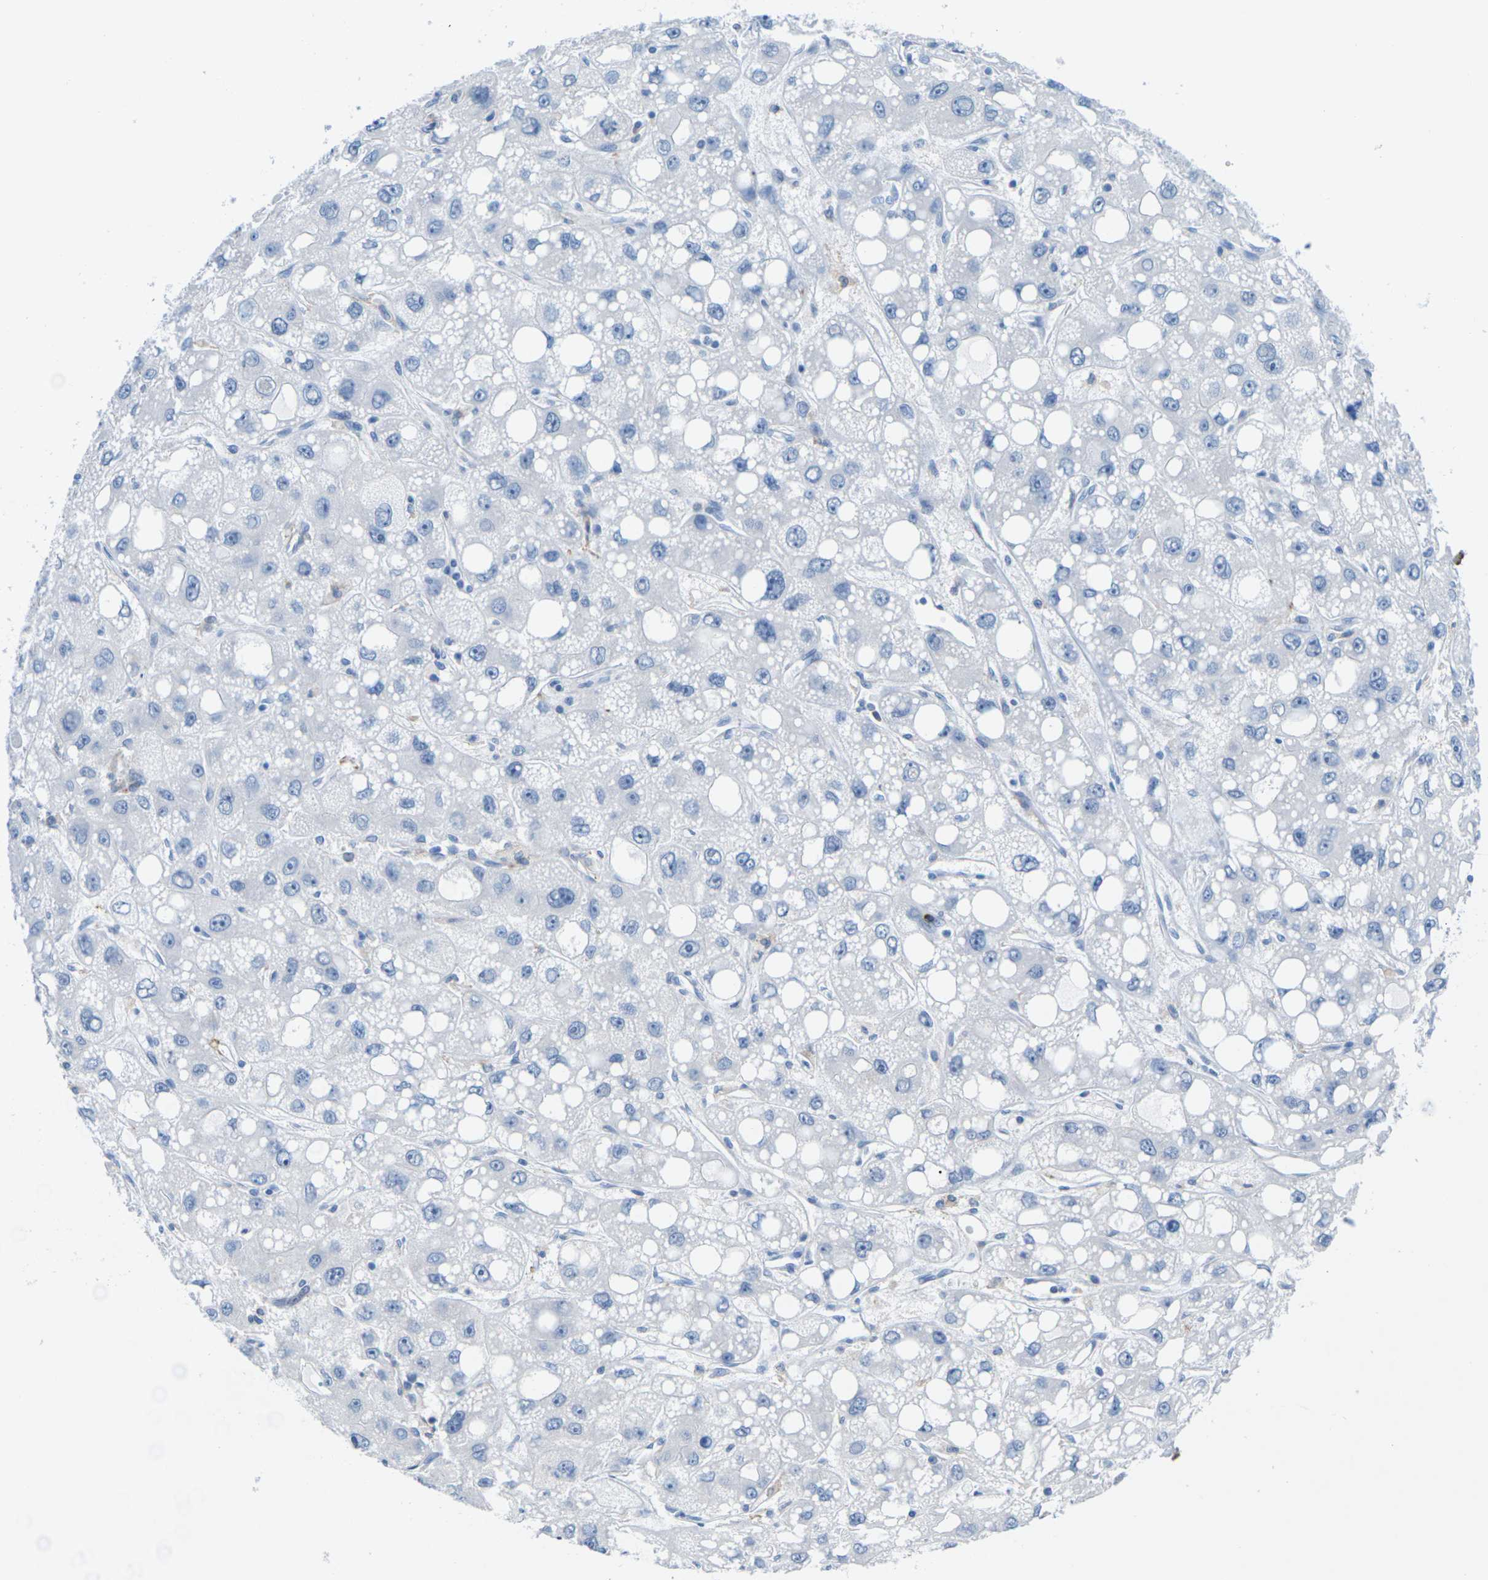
{"staining": {"intensity": "negative", "quantity": "none", "location": "none"}, "tissue": "liver cancer", "cell_type": "Tumor cells", "image_type": "cancer", "snomed": [{"axis": "morphology", "description": "Carcinoma, Hepatocellular, NOS"}, {"axis": "topography", "description": "Liver"}], "caption": "The micrograph demonstrates no significant expression in tumor cells of liver hepatocellular carcinoma.", "gene": "SYNGR2", "patient": {"sex": "male", "age": 55}}